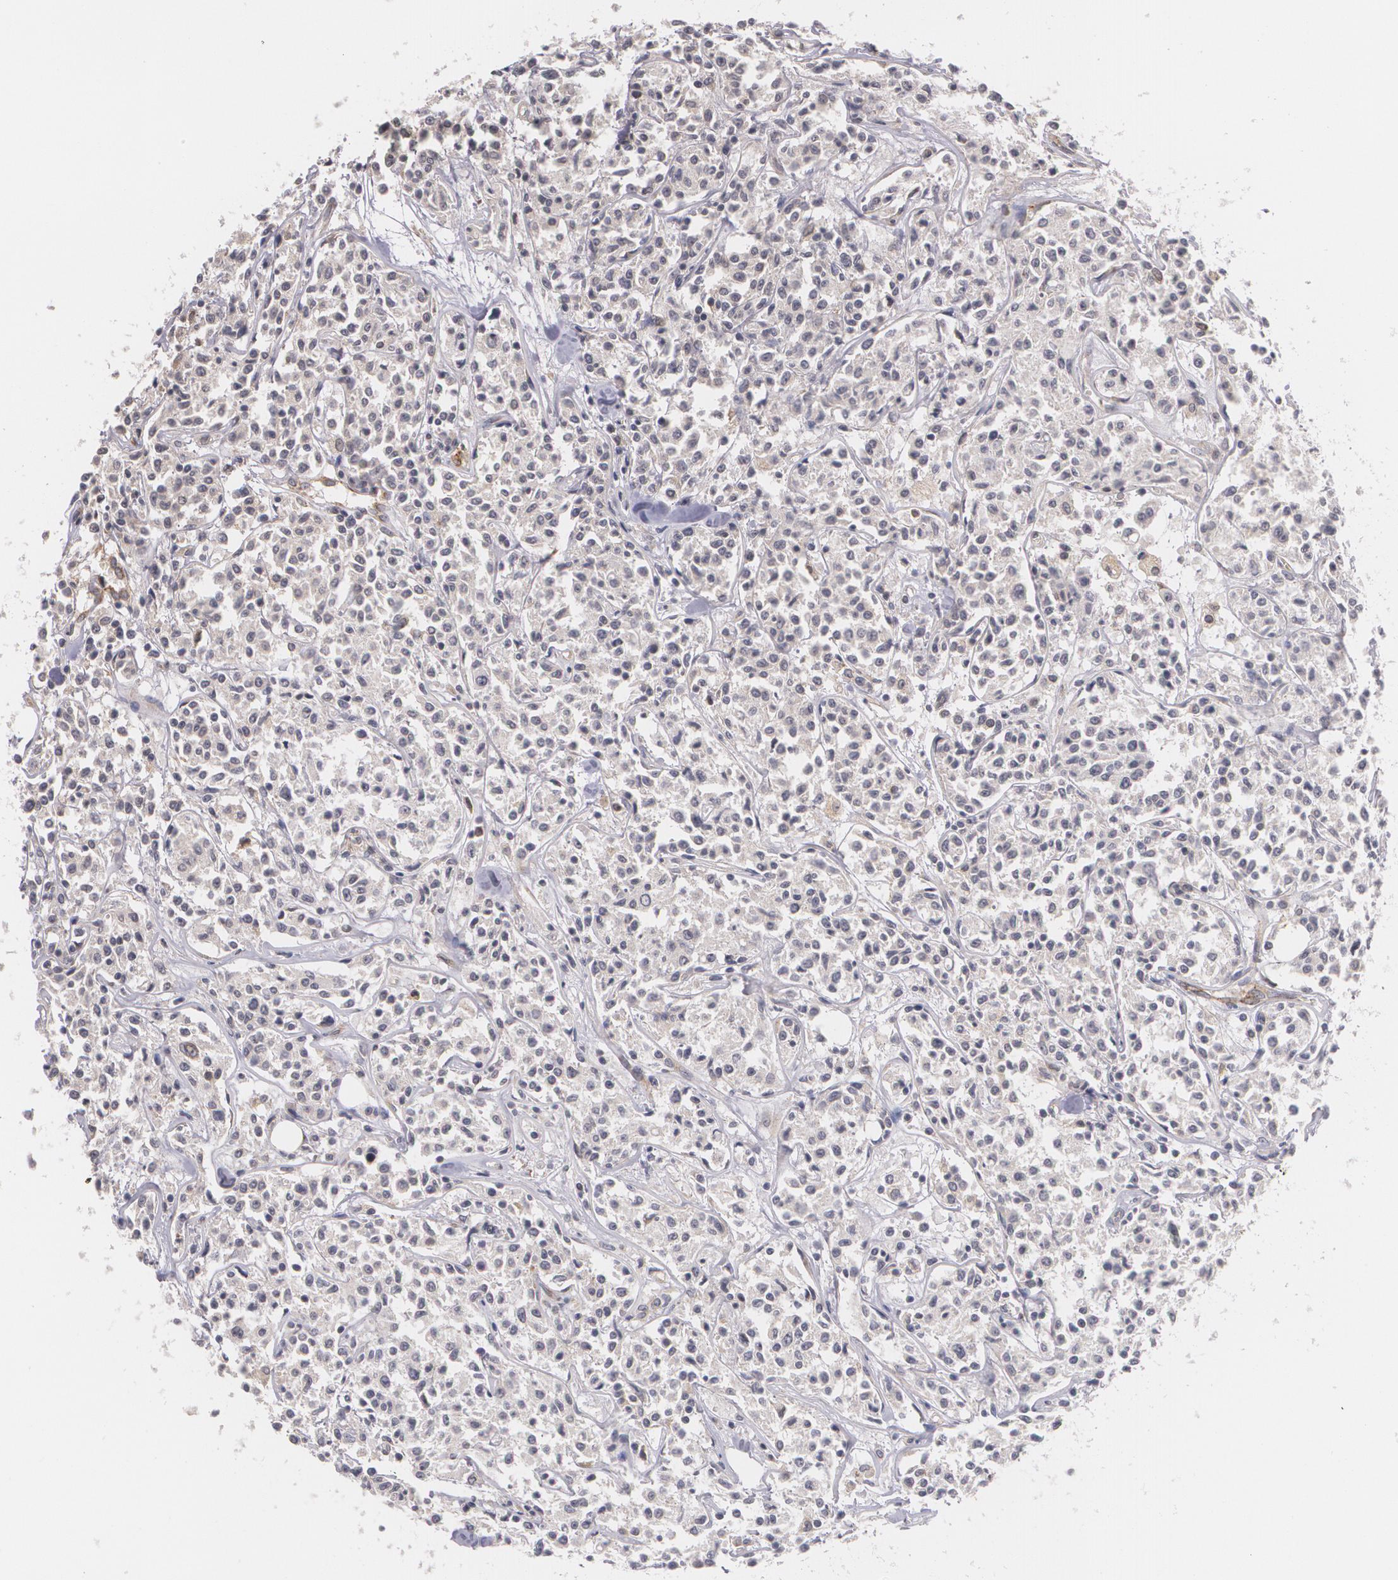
{"staining": {"intensity": "negative", "quantity": "none", "location": "none"}, "tissue": "lymphoma", "cell_type": "Tumor cells", "image_type": "cancer", "snomed": [{"axis": "morphology", "description": "Malignant lymphoma, non-Hodgkin's type, Low grade"}, {"axis": "topography", "description": "Small intestine"}], "caption": "DAB immunohistochemical staining of lymphoma exhibits no significant positivity in tumor cells. Brightfield microscopy of immunohistochemistry stained with DAB (brown) and hematoxylin (blue), captured at high magnification.", "gene": "VAV3", "patient": {"sex": "female", "age": 59}}